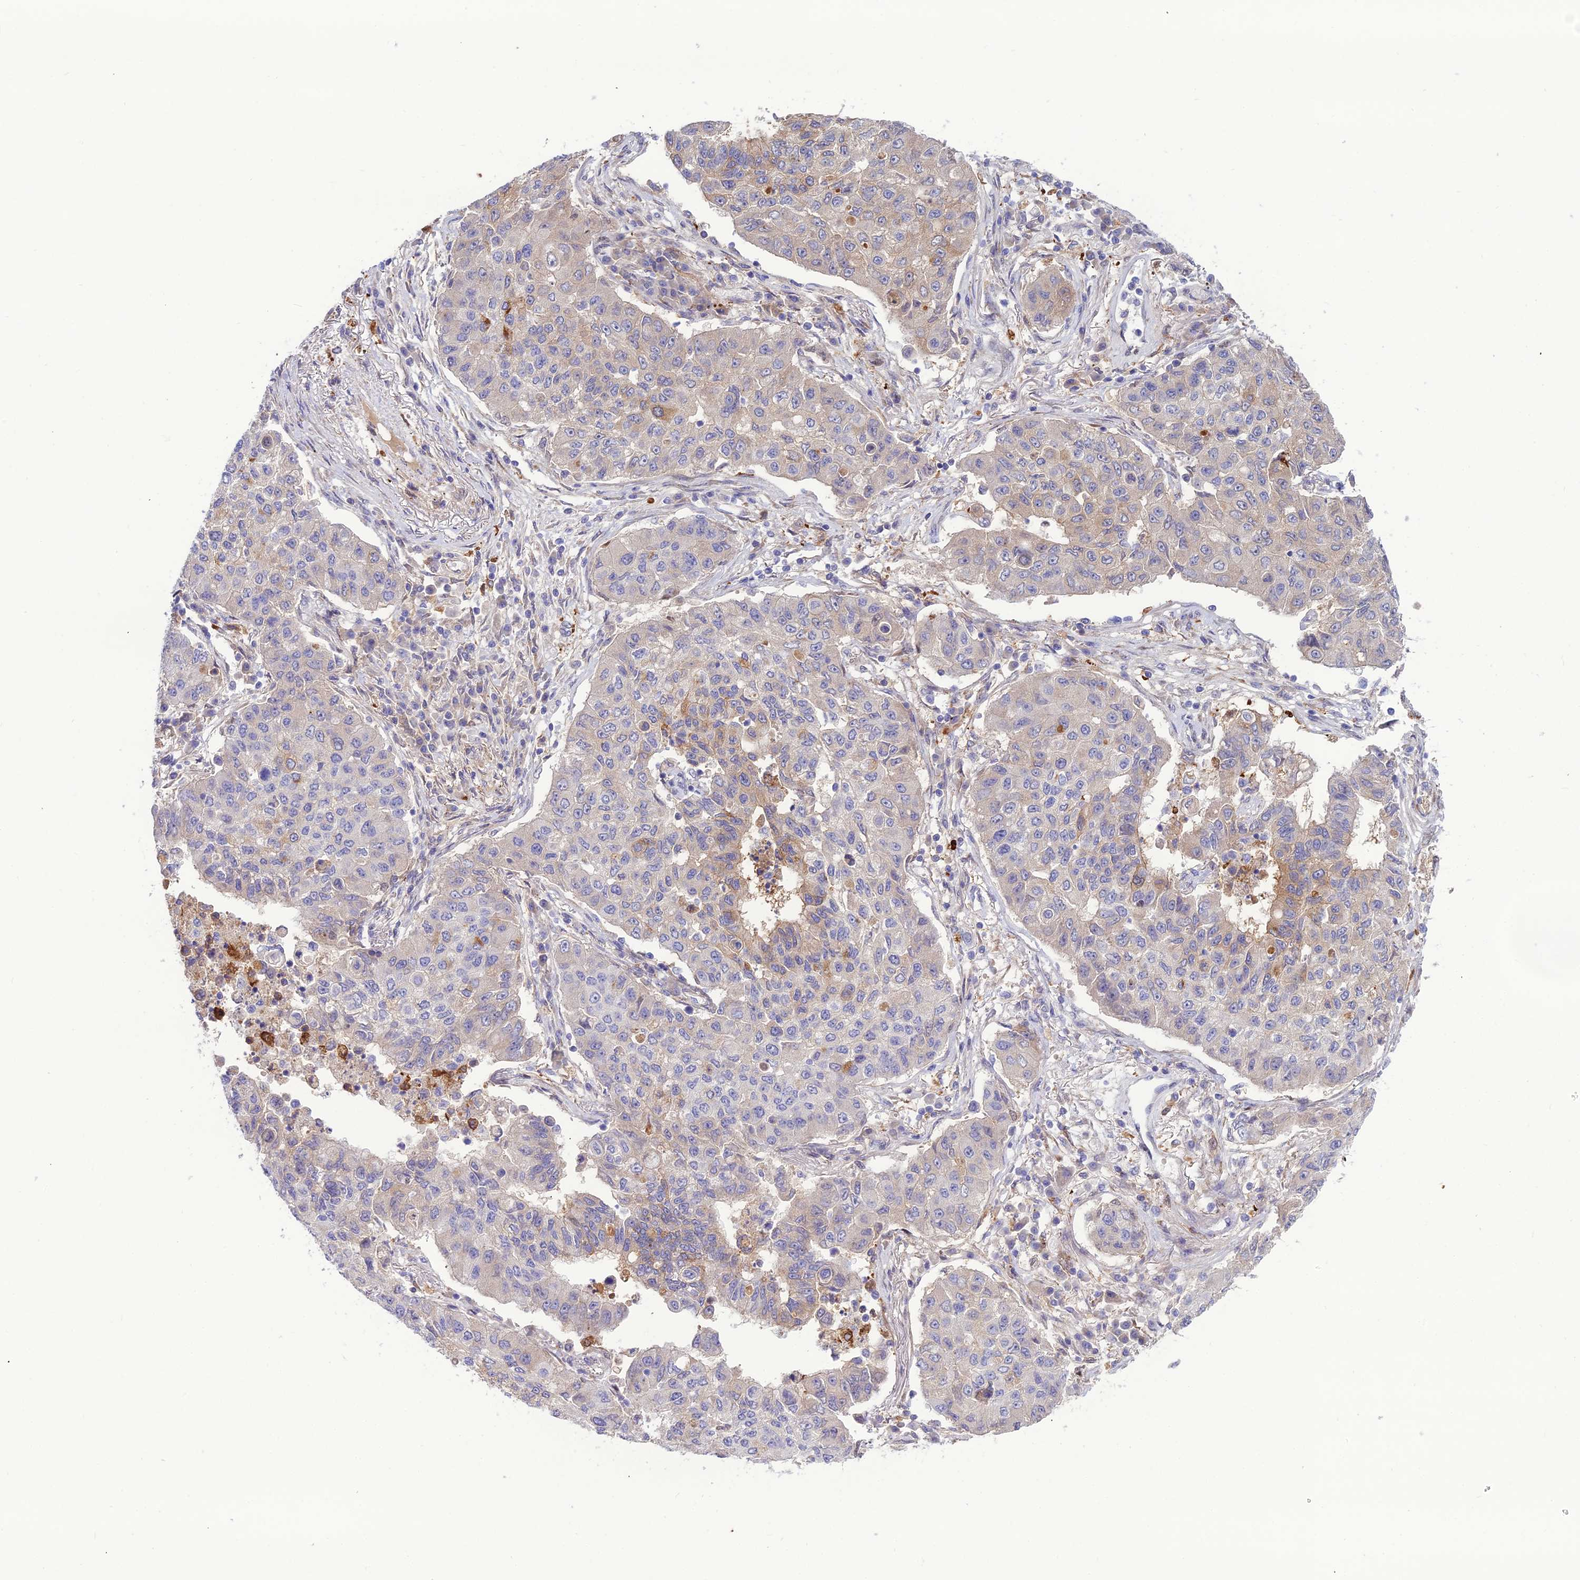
{"staining": {"intensity": "weak", "quantity": "<25%", "location": "cytoplasmic/membranous"}, "tissue": "lung cancer", "cell_type": "Tumor cells", "image_type": "cancer", "snomed": [{"axis": "morphology", "description": "Squamous cell carcinoma, NOS"}, {"axis": "topography", "description": "Lung"}], "caption": "Tumor cells show no significant positivity in squamous cell carcinoma (lung). (Brightfield microscopy of DAB immunohistochemistry at high magnification).", "gene": "MB21D2", "patient": {"sex": "male", "age": 74}}